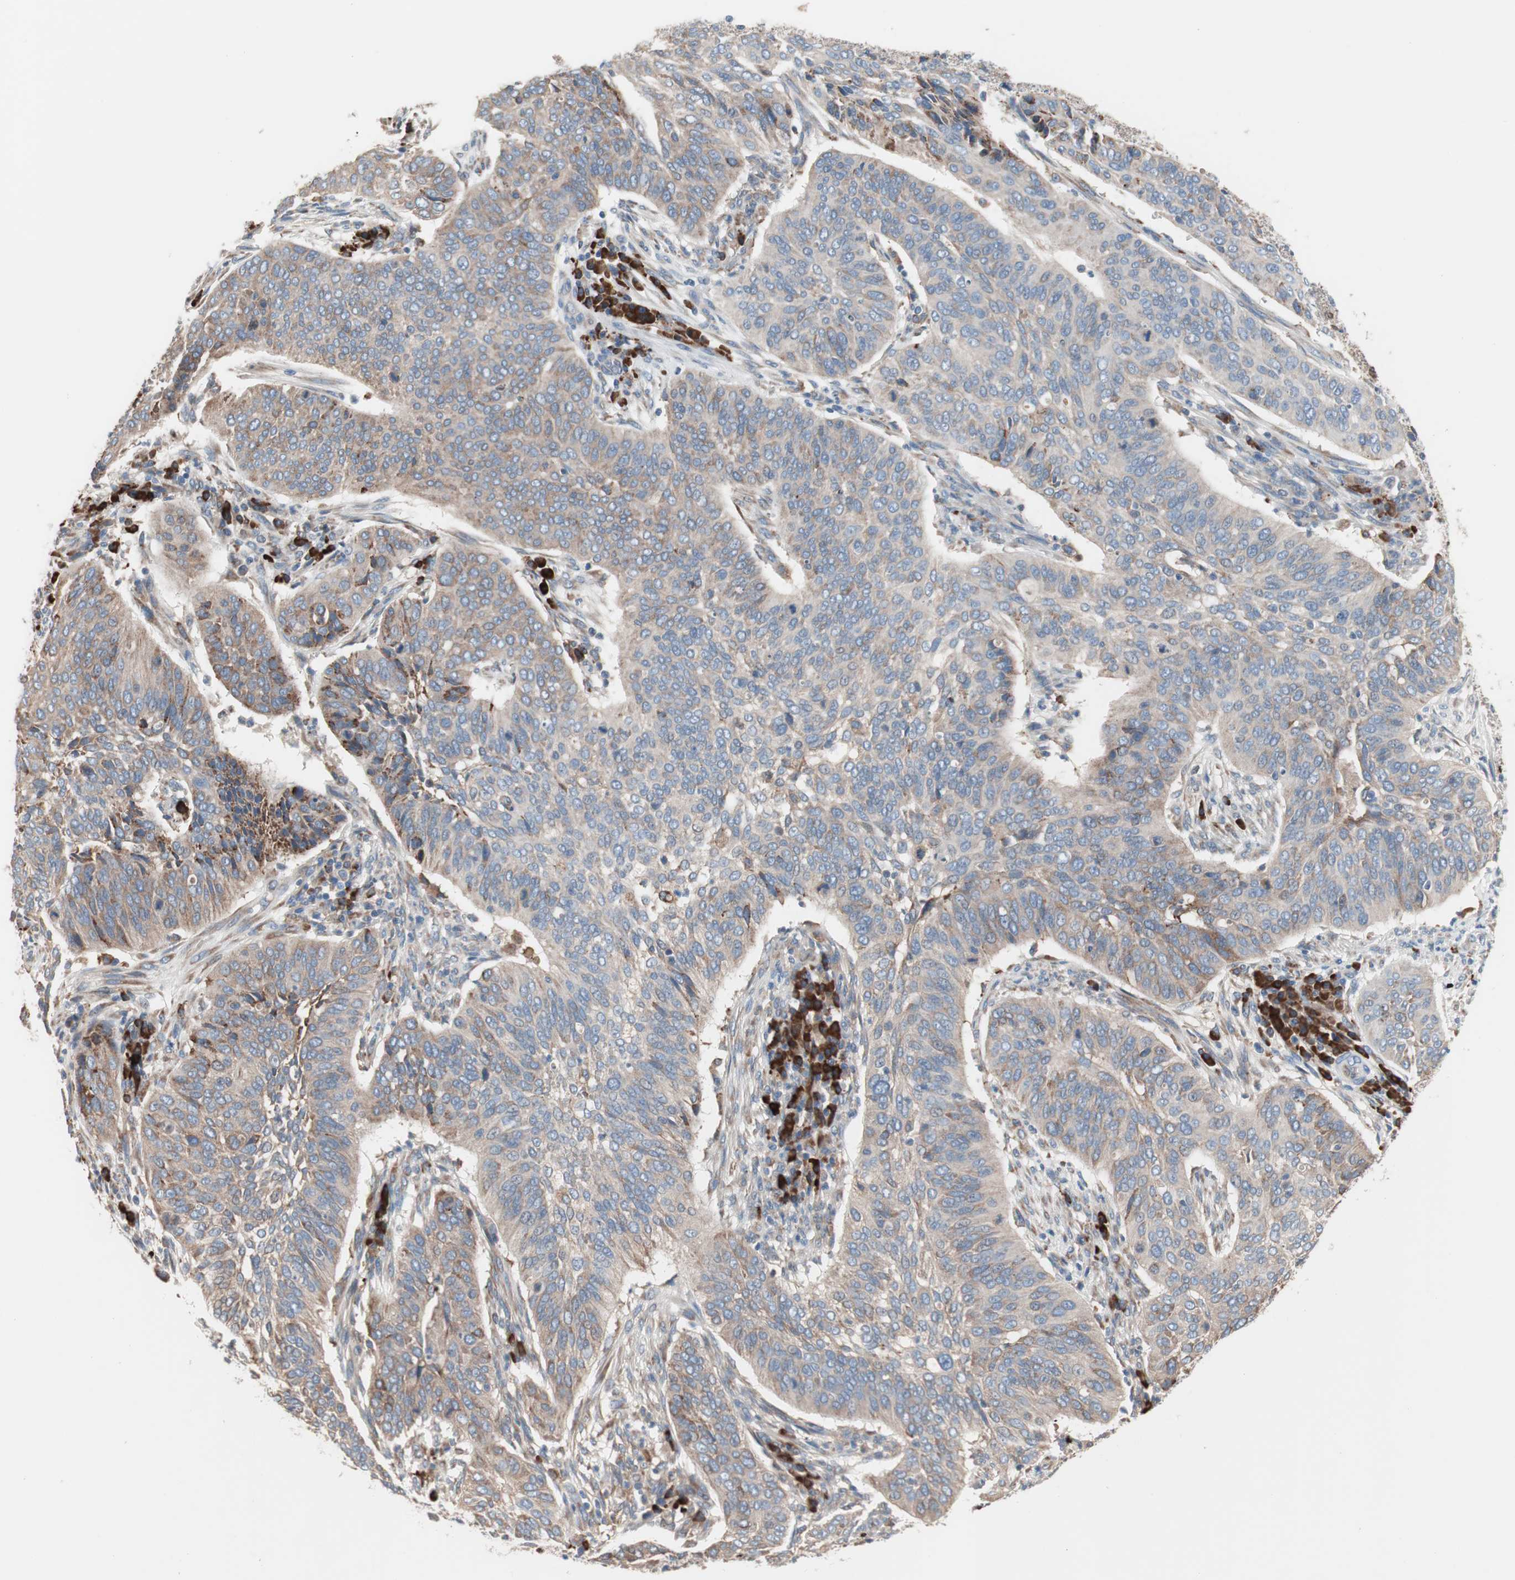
{"staining": {"intensity": "weak", "quantity": ">75%", "location": "cytoplasmic/membranous"}, "tissue": "cervical cancer", "cell_type": "Tumor cells", "image_type": "cancer", "snomed": [{"axis": "morphology", "description": "Squamous cell carcinoma, NOS"}, {"axis": "topography", "description": "Cervix"}], "caption": "Tumor cells show low levels of weak cytoplasmic/membranous staining in approximately >75% of cells in human cervical cancer.", "gene": "SLC27A4", "patient": {"sex": "female", "age": 39}}